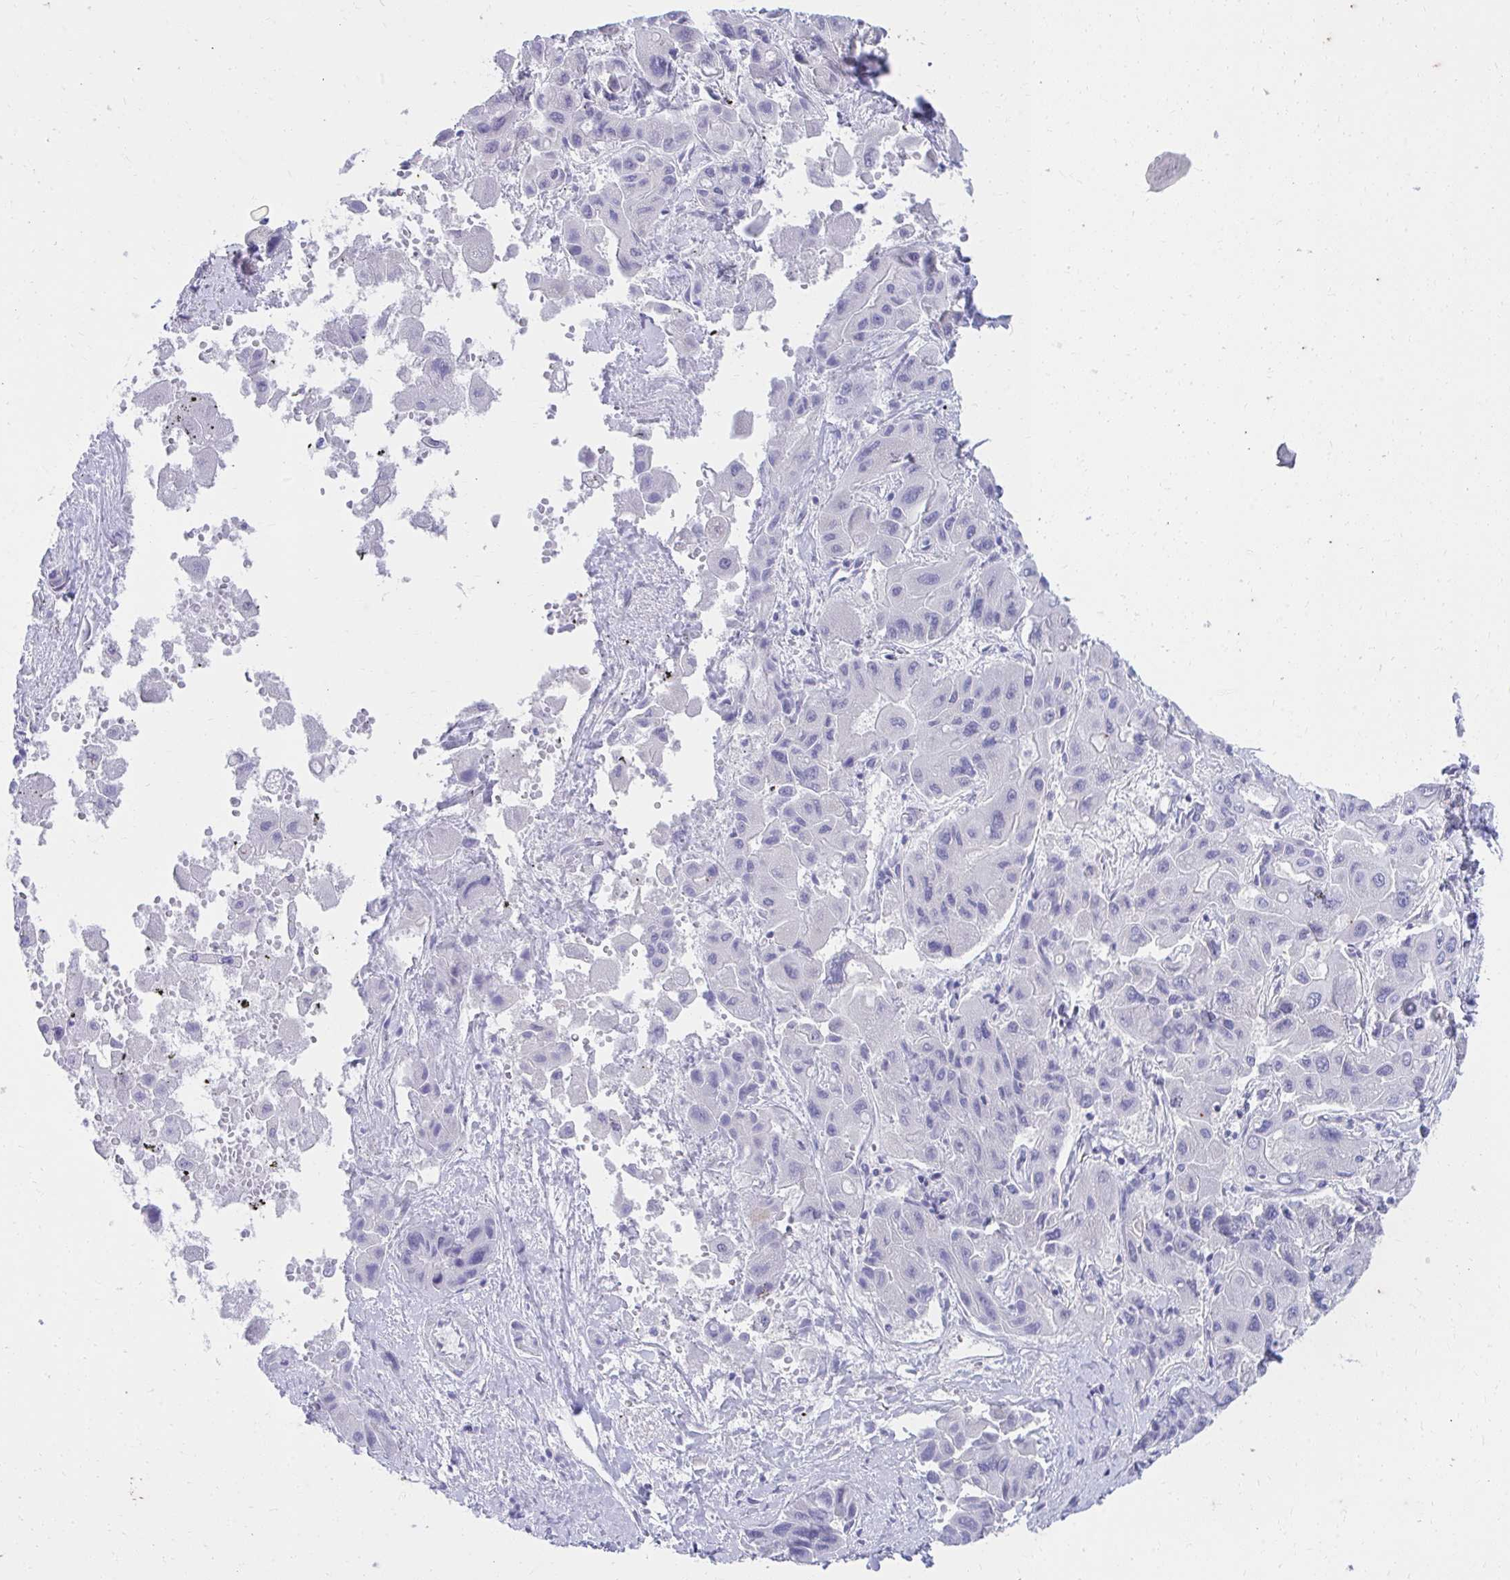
{"staining": {"intensity": "negative", "quantity": "none", "location": "none"}, "tissue": "liver cancer", "cell_type": "Tumor cells", "image_type": "cancer", "snomed": [{"axis": "morphology", "description": "Cholangiocarcinoma"}, {"axis": "topography", "description": "Liver"}], "caption": "Immunohistochemistry of human liver cholangiocarcinoma shows no positivity in tumor cells. (Stains: DAB immunohistochemistry (IHC) with hematoxylin counter stain, Microscopy: brightfield microscopy at high magnification).", "gene": "KLK1", "patient": {"sex": "male", "age": 67}}